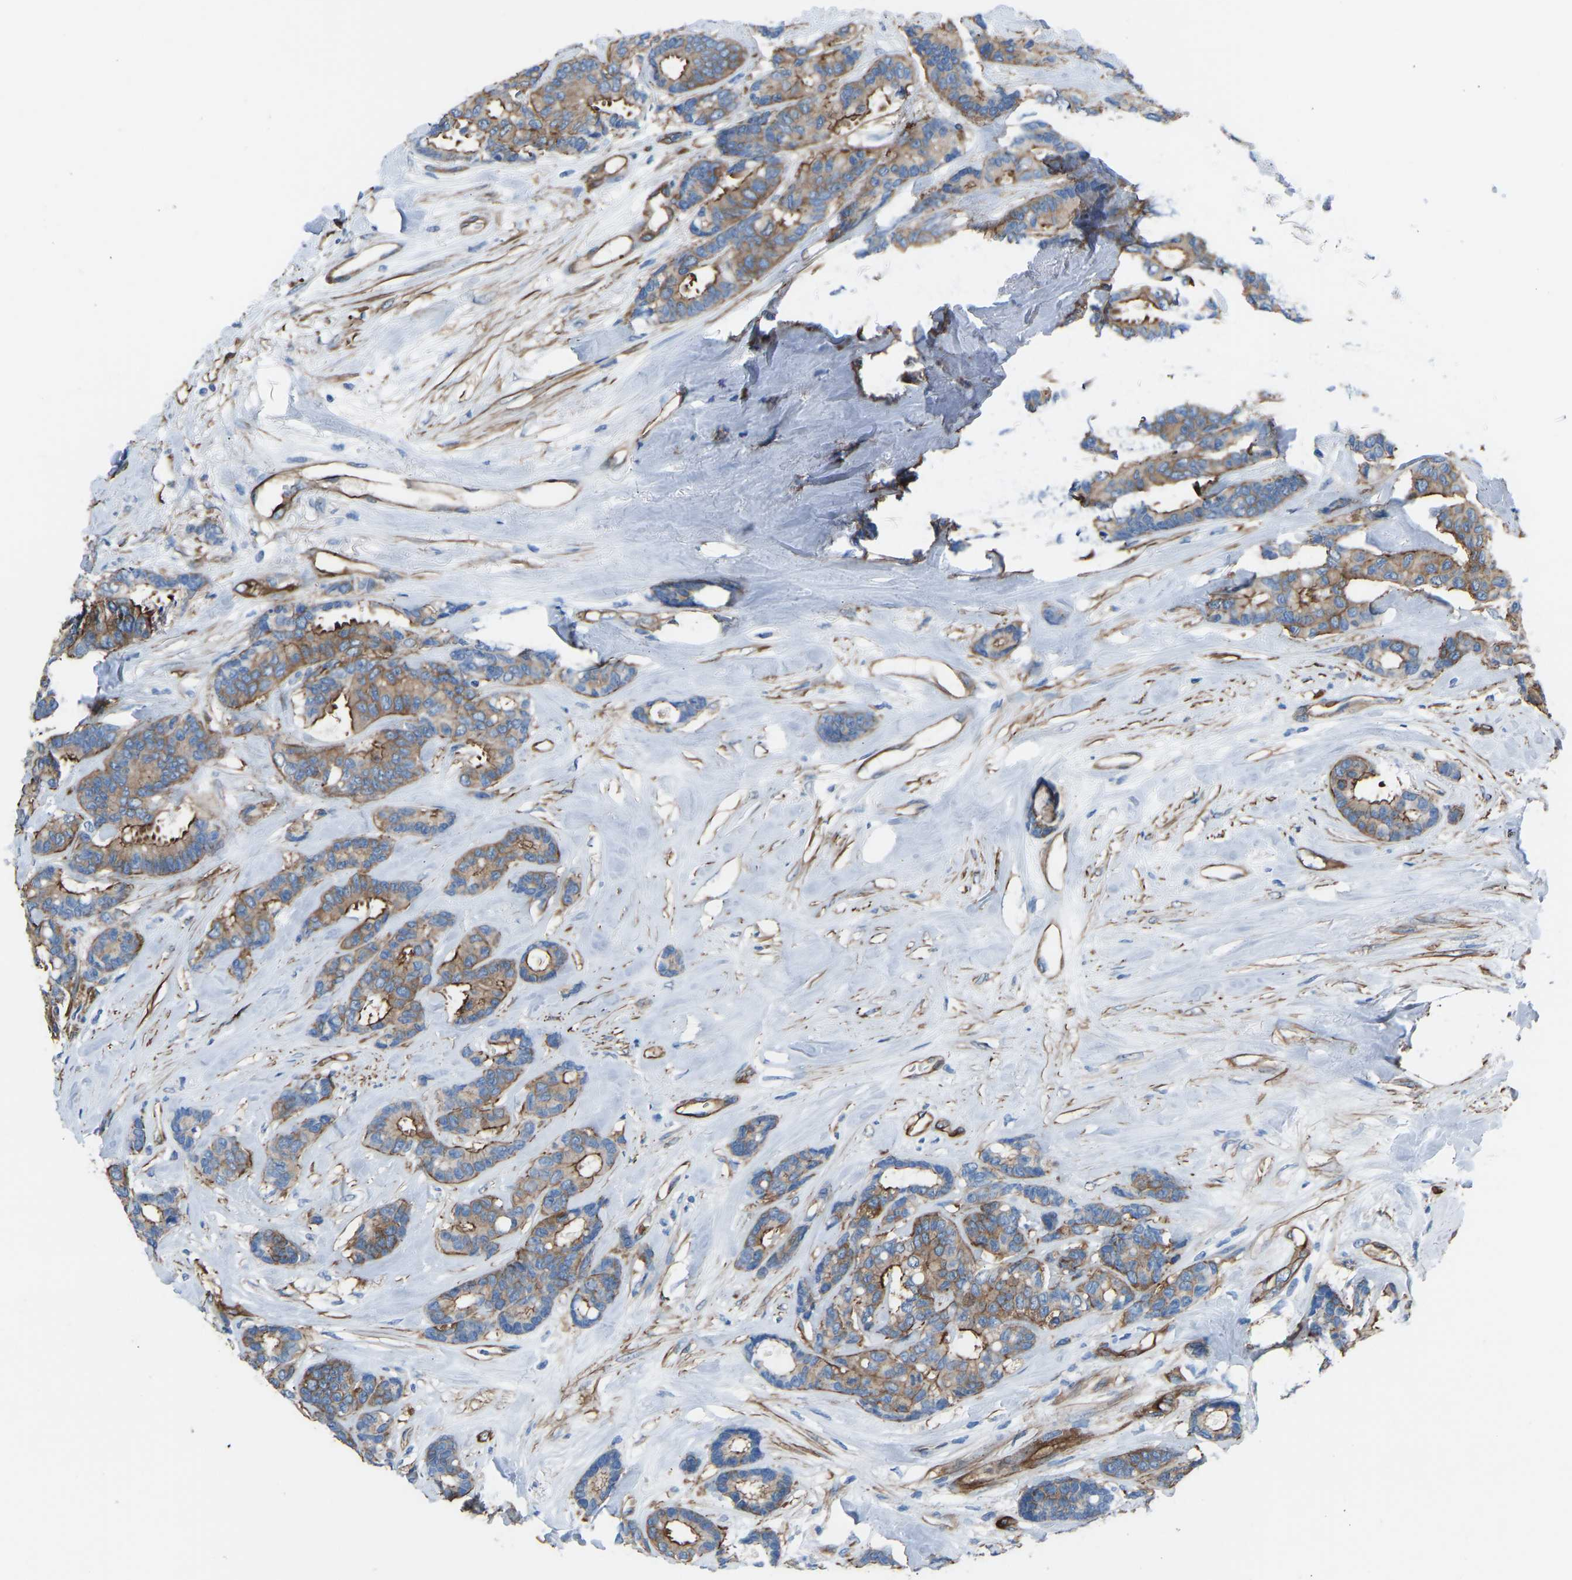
{"staining": {"intensity": "moderate", "quantity": ">75%", "location": "cytoplasmic/membranous"}, "tissue": "breast cancer", "cell_type": "Tumor cells", "image_type": "cancer", "snomed": [{"axis": "morphology", "description": "Duct carcinoma"}, {"axis": "topography", "description": "Breast"}], "caption": "Invasive ductal carcinoma (breast) was stained to show a protein in brown. There is medium levels of moderate cytoplasmic/membranous expression in about >75% of tumor cells.", "gene": "MYH10", "patient": {"sex": "female", "age": 87}}